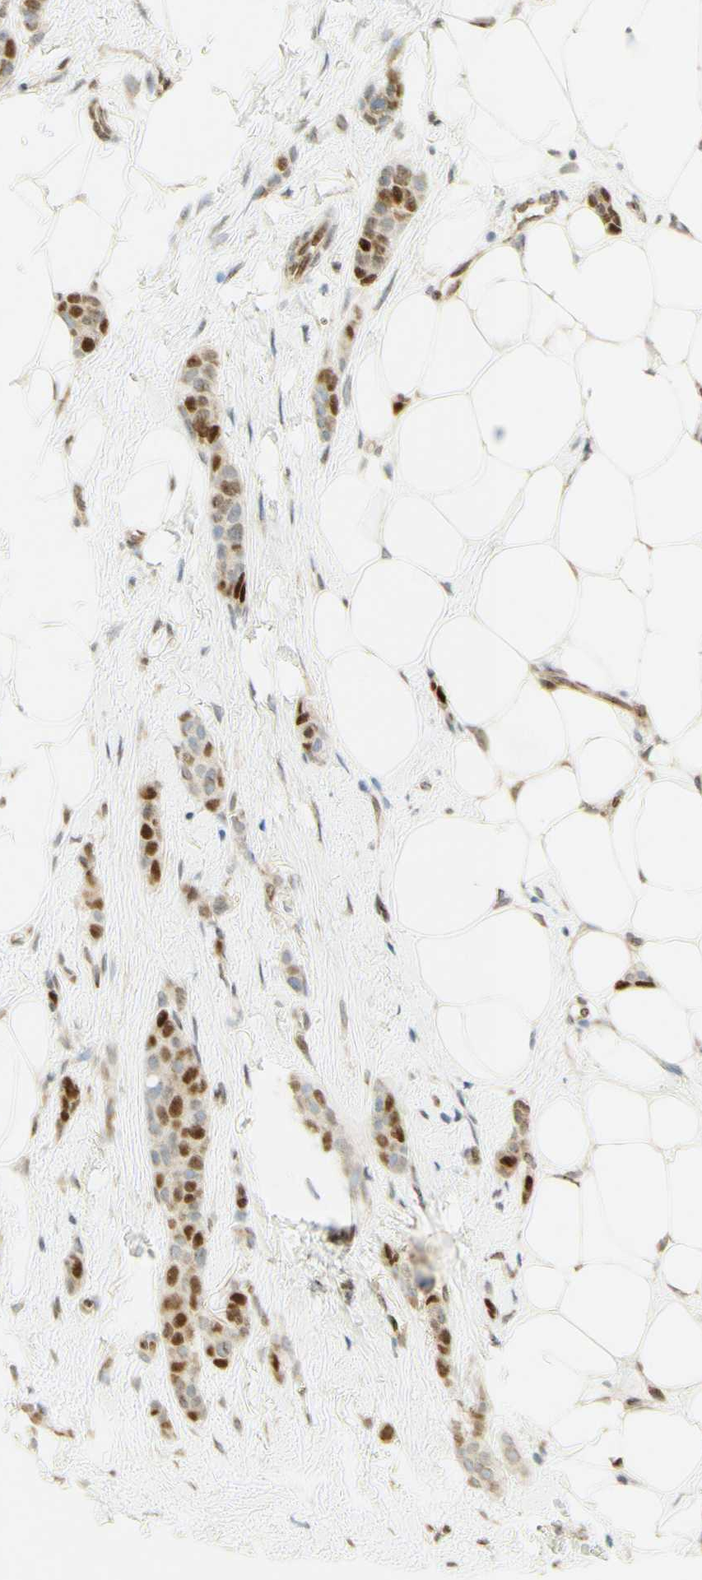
{"staining": {"intensity": "strong", "quantity": "25%-75%", "location": "nuclear"}, "tissue": "breast cancer", "cell_type": "Tumor cells", "image_type": "cancer", "snomed": [{"axis": "morphology", "description": "Lobular carcinoma"}, {"axis": "topography", "description": "Skin"}, {"axis": "topography", "description": "Breast"}], "caption": "Breast cancer was stained to show a protein in brown. There is high levels of strong nuclear positivity in approximately 25%-75% of tumor cells.", "gene": "E2F1", "patient": {"sex": "female", "age": 46}}